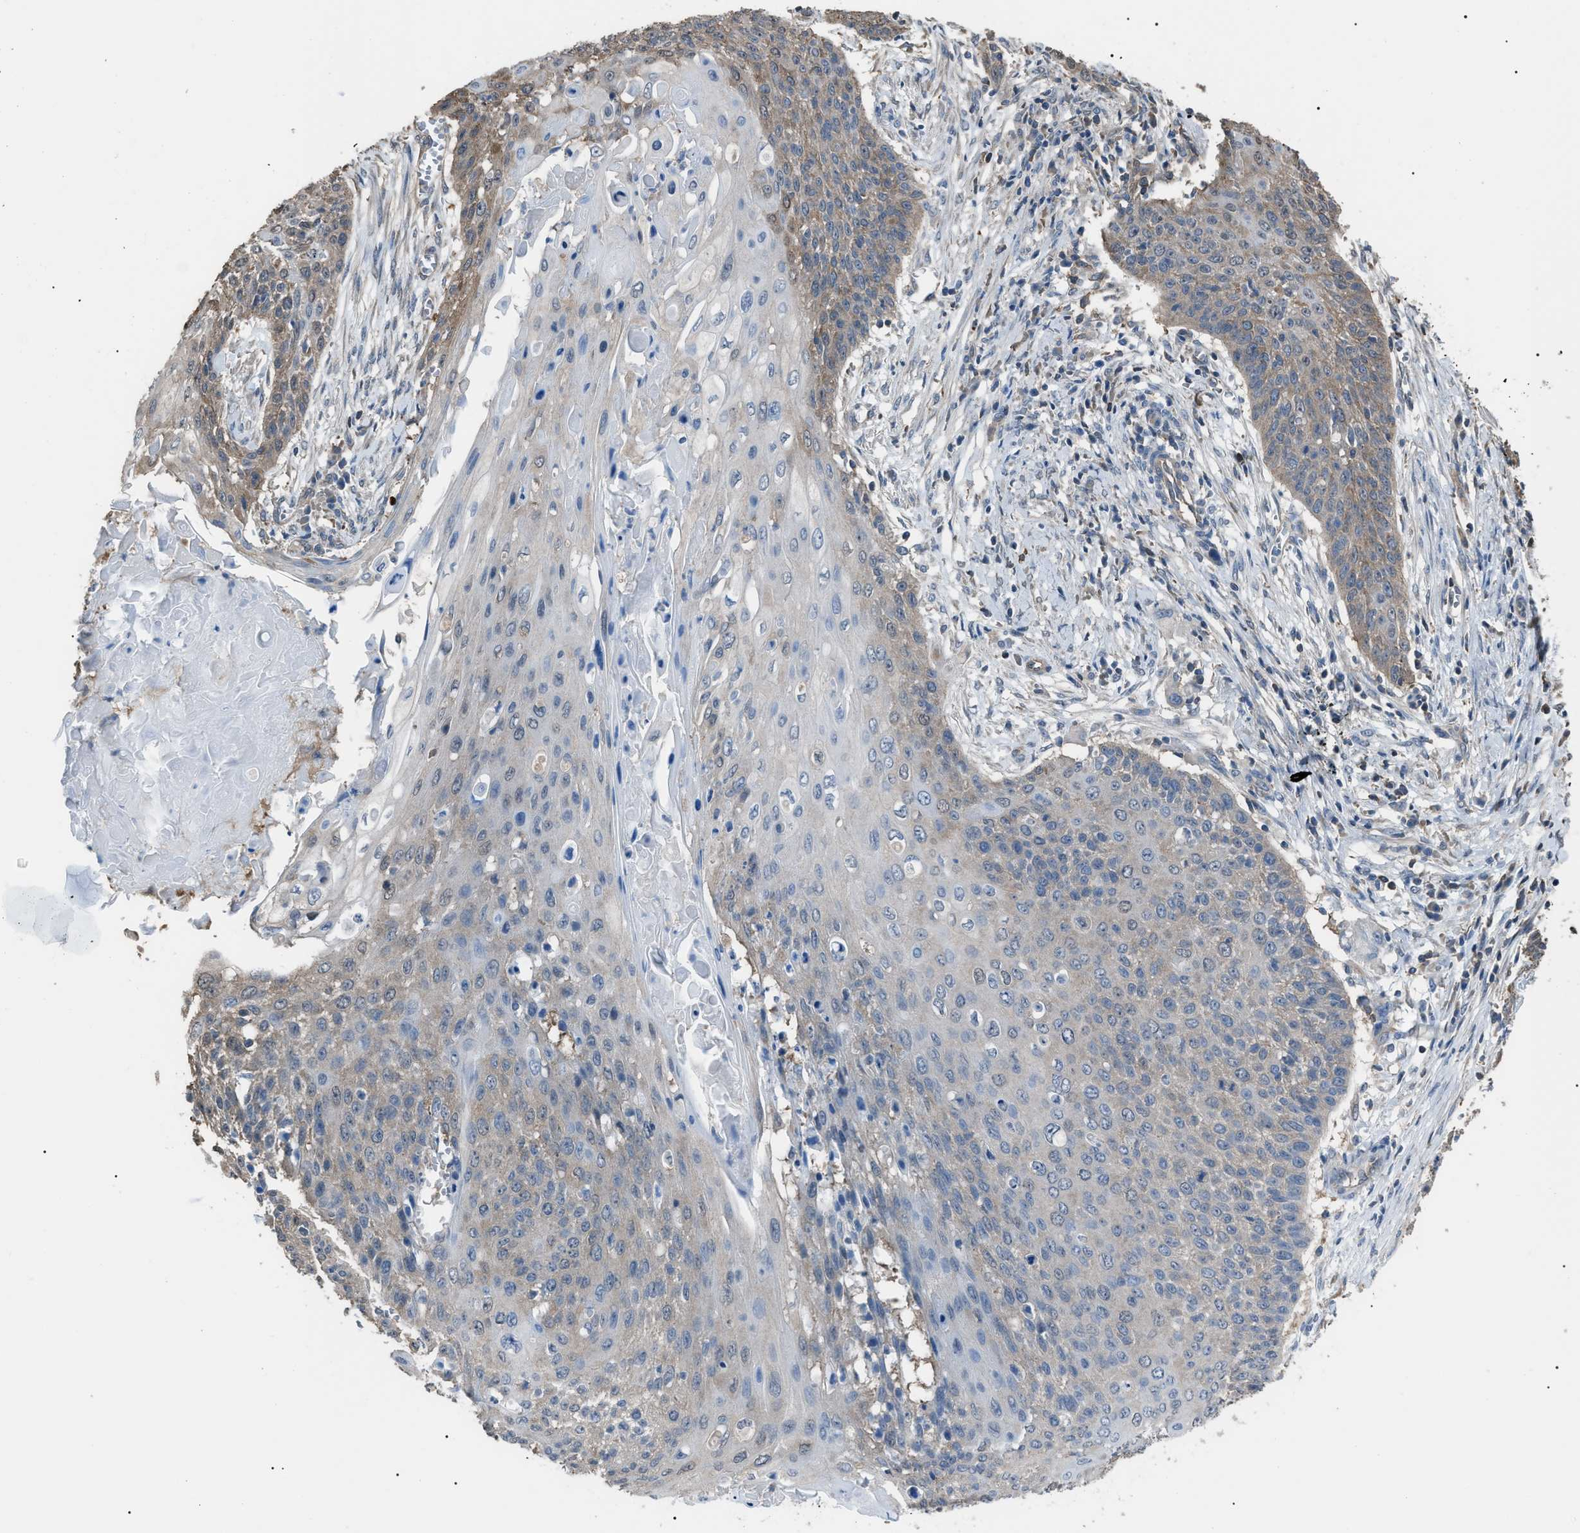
{"staining": {"intensity": "weak", "quantity": "<25%", "location": "cytoplasmic/membranous"}, "tissue": "cervical cancer", "cell_type": "Tumor cells", "image_type": "cancer", "snomed": [{"axis": "morphology", "description": "Squamous cell carcinoma, NOS"}, {"axis": "topography", "description": "Cervix"}], "caption": "Immunohistochemistry (IHC) micrograph of neoplastic tissue: cervical cancer stained with DAB displays no significant protein positivity in tumor cells. (Stains: DAB immunohistochemistry with hematoxylin counter stain, Microscopy: brightfield microscopy at high magnification).", "gene": "PDCD5", "patient": {"sex": "female", "age": 39}}